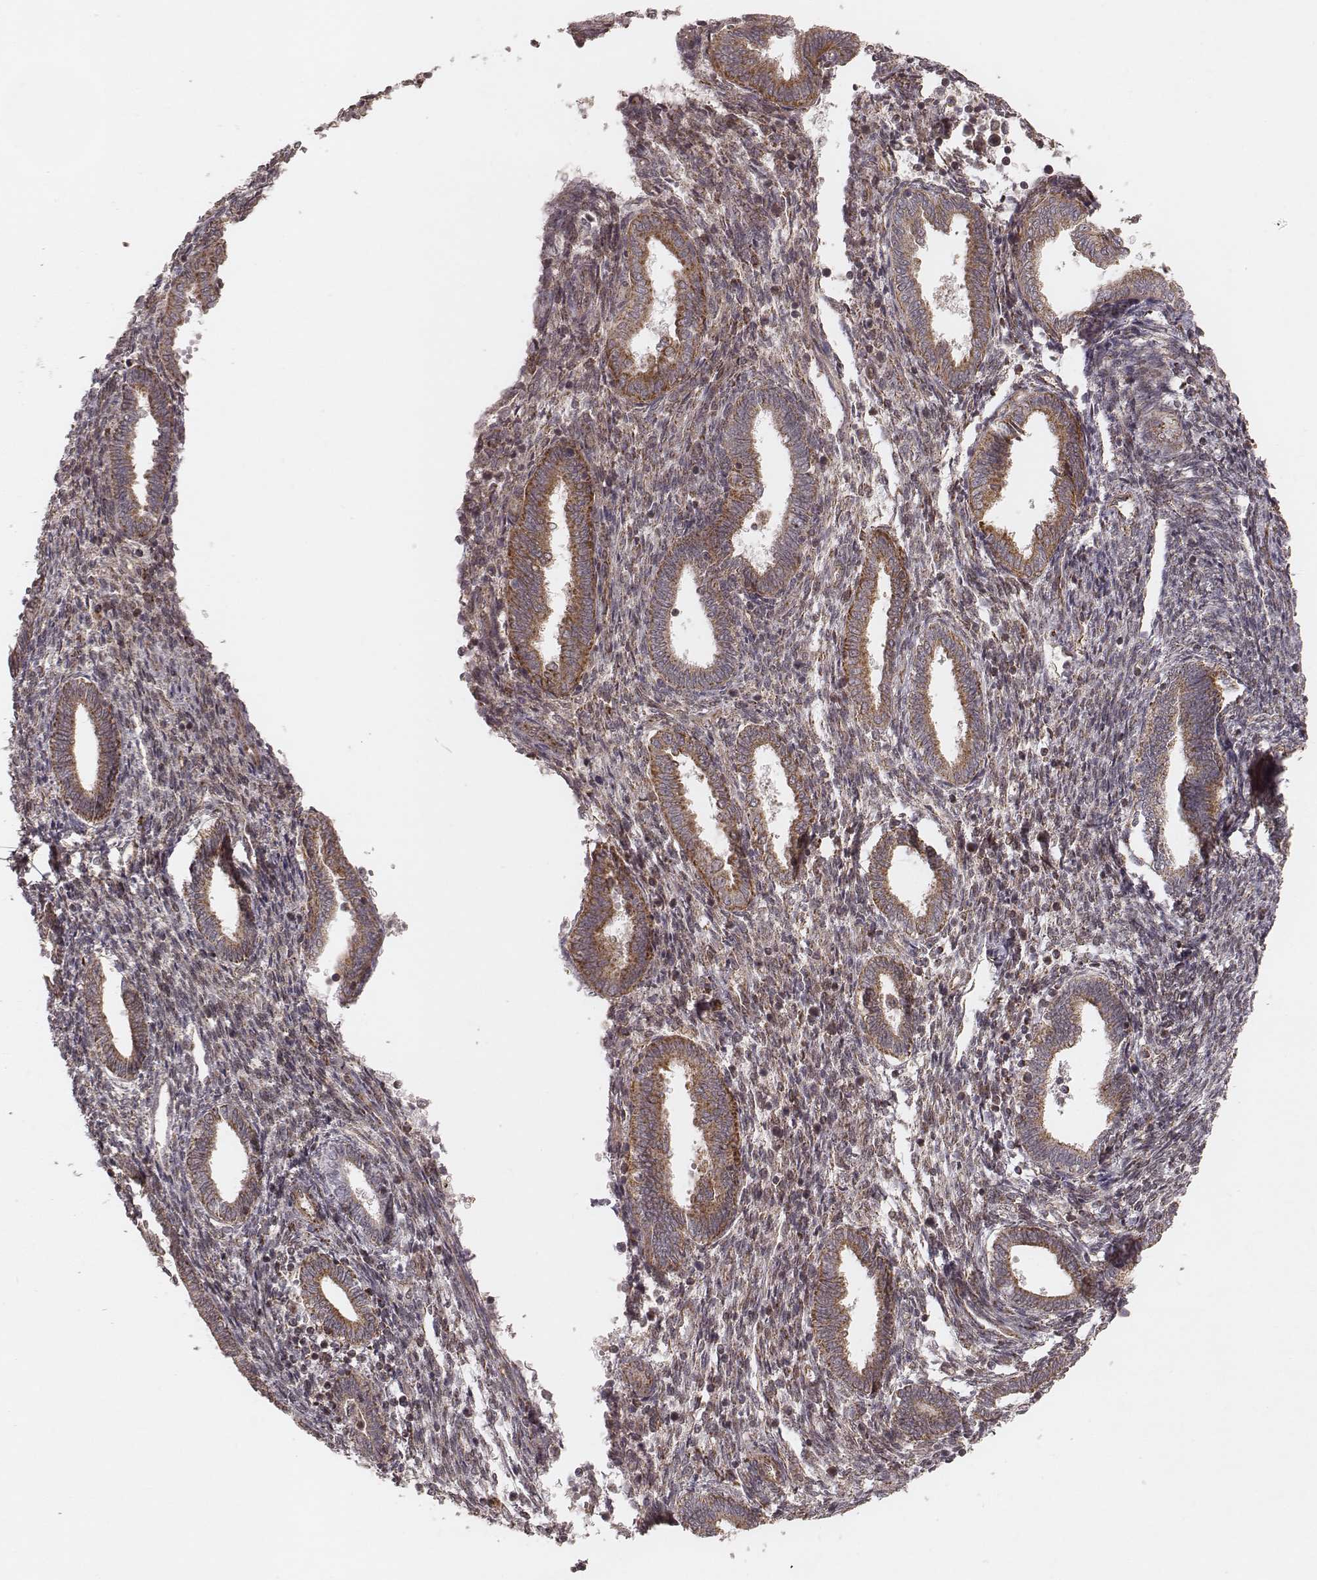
{"staining": {"intensity": "moderate", "quantity": "25%-75%", "location": "cytoplasmic/membranous"}, "tissue": "endometrium", "cell_type": "Cells in endometrial stroma", "image_type": "normal", "snomed": [{"axis": "morphology", "description": "Normal tissue, NOS"}, {"axis": "topography", "description": "Endometrium"}], "caption": "An immunohistochemistry (IHC) histopathology image of unremarkable tissue is shown. Protein staining in brown labels moderate cytoplasmic/membranous positivity in endometrium within cells in endometrial stroma.", "gene": "NDUFA7", "patient": {"sex": "female", "age": 42}}